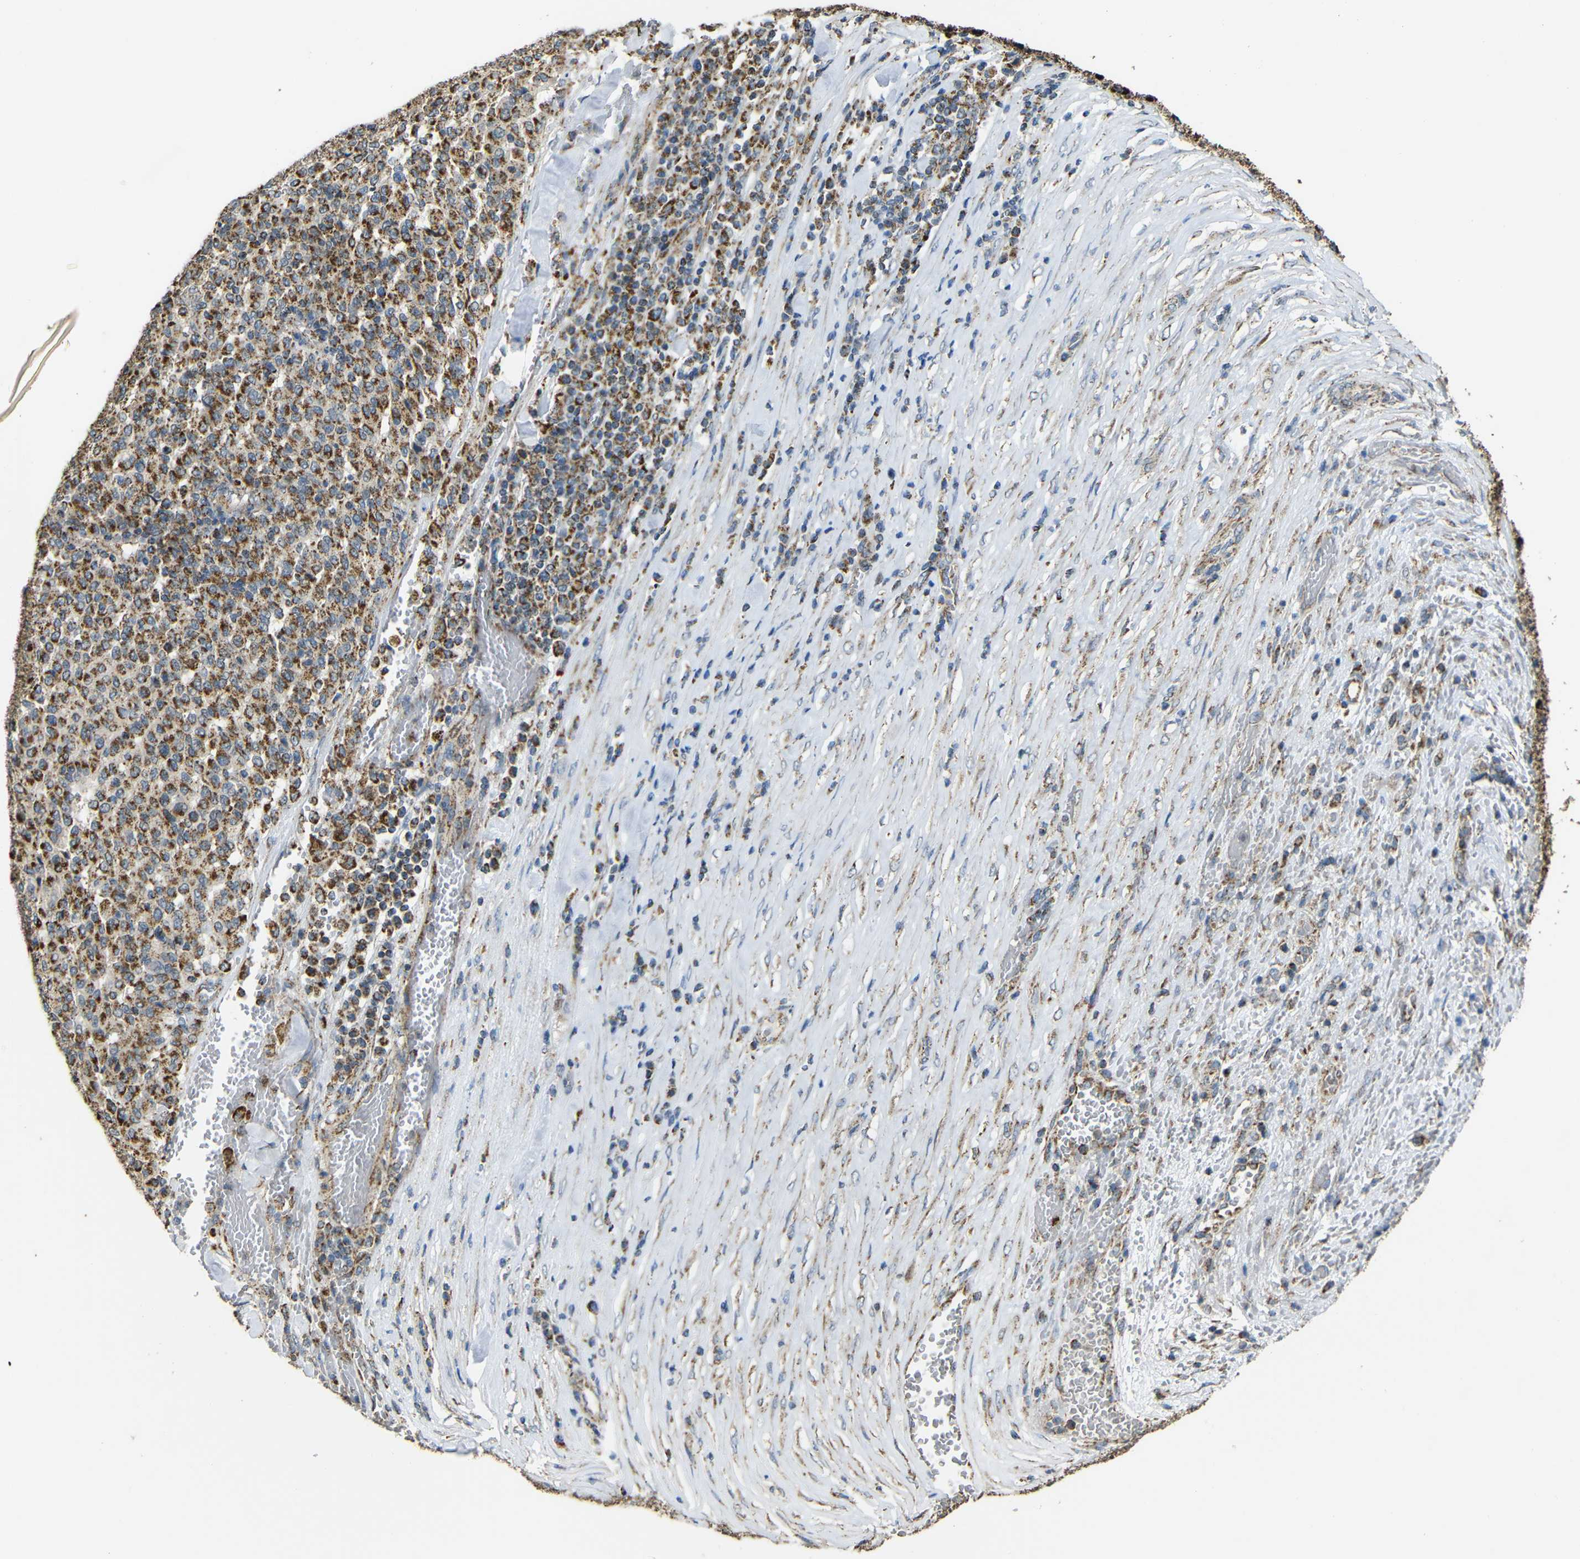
{"staining": {"intensity": "moderate", "quantity": ">75%", "location": "cytoplasmic/membranous"}, "tissue": "melanoma", "cell_type": "Tumor cells", "image_type": "cancer", "snomed": [{"axis": "morphology", "description": "Malignant melanoma, Metastatic site"}, {"axis": "topography", "description": "Pancreas"}], "caption": "Malignant melanoma (metastatic site) tissue demonstrates moderate cytoplasmic/membranous expression in approximately >75% of tumor cells, visualized by immunohistochemistry.", "gene": "NR3C2", "patient": {"sex": "female", "age": 30}}